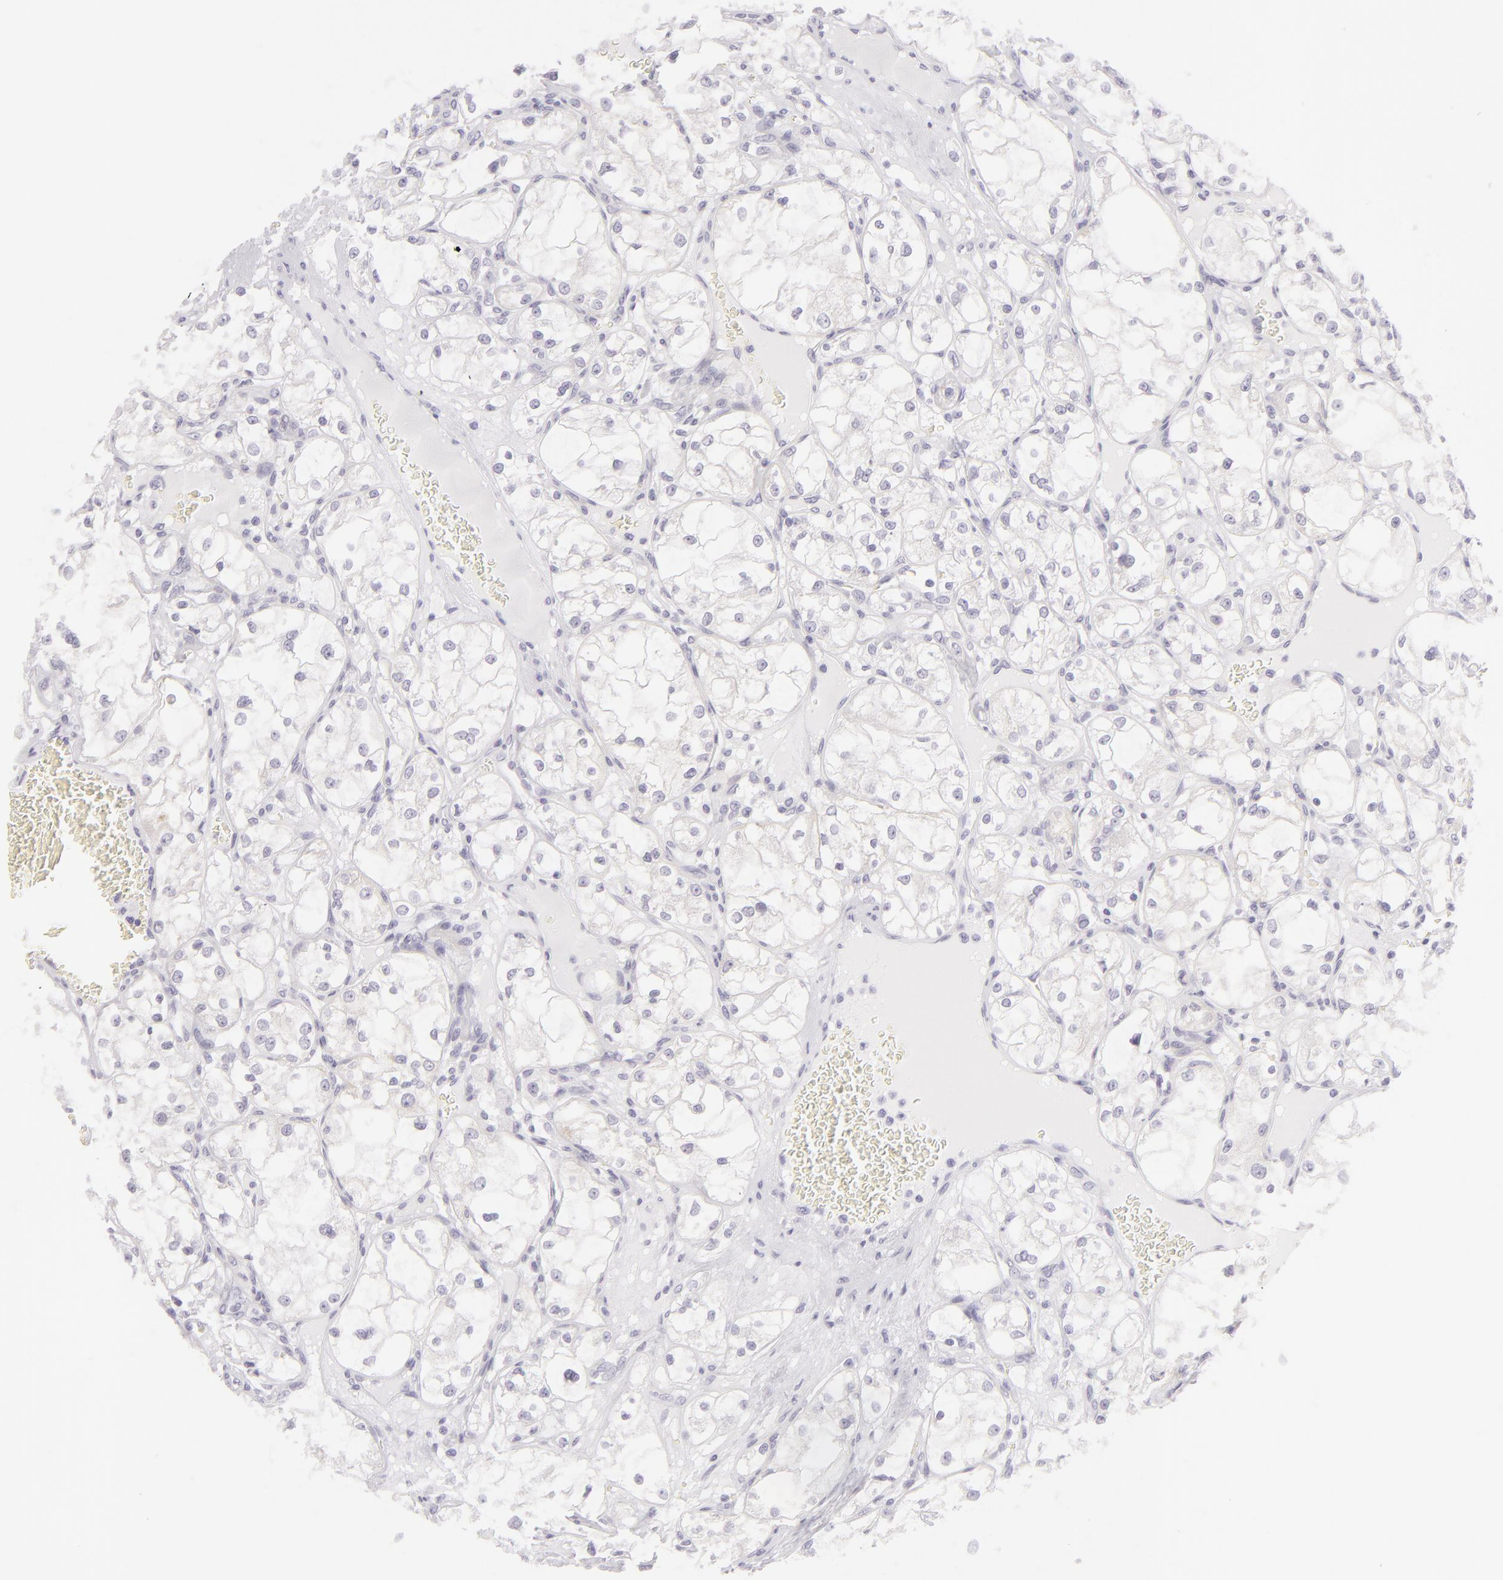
{"staining": {"intensity": "negative", "quantity": "none", "location": "none"}, "tissue": "renal cancer", "cell_type": "Tumor cells", "image_type": "cancer", "snomed": [{"axis": "morphology", "description": "Adenocarcinoma, NOS"}, {"axis": "topography", "description": "Kidney"}], "caption": "Immunohistochemistry (IHC) photomicrograph of neoplastic tissue: adenocarcinoma (renal) stained with DAB (3,3'-diaminobenzidine) shows no significant protein staining in tumor cells.", "gene": "DLG4", "patient": {"sex": "male", "age": 61}}